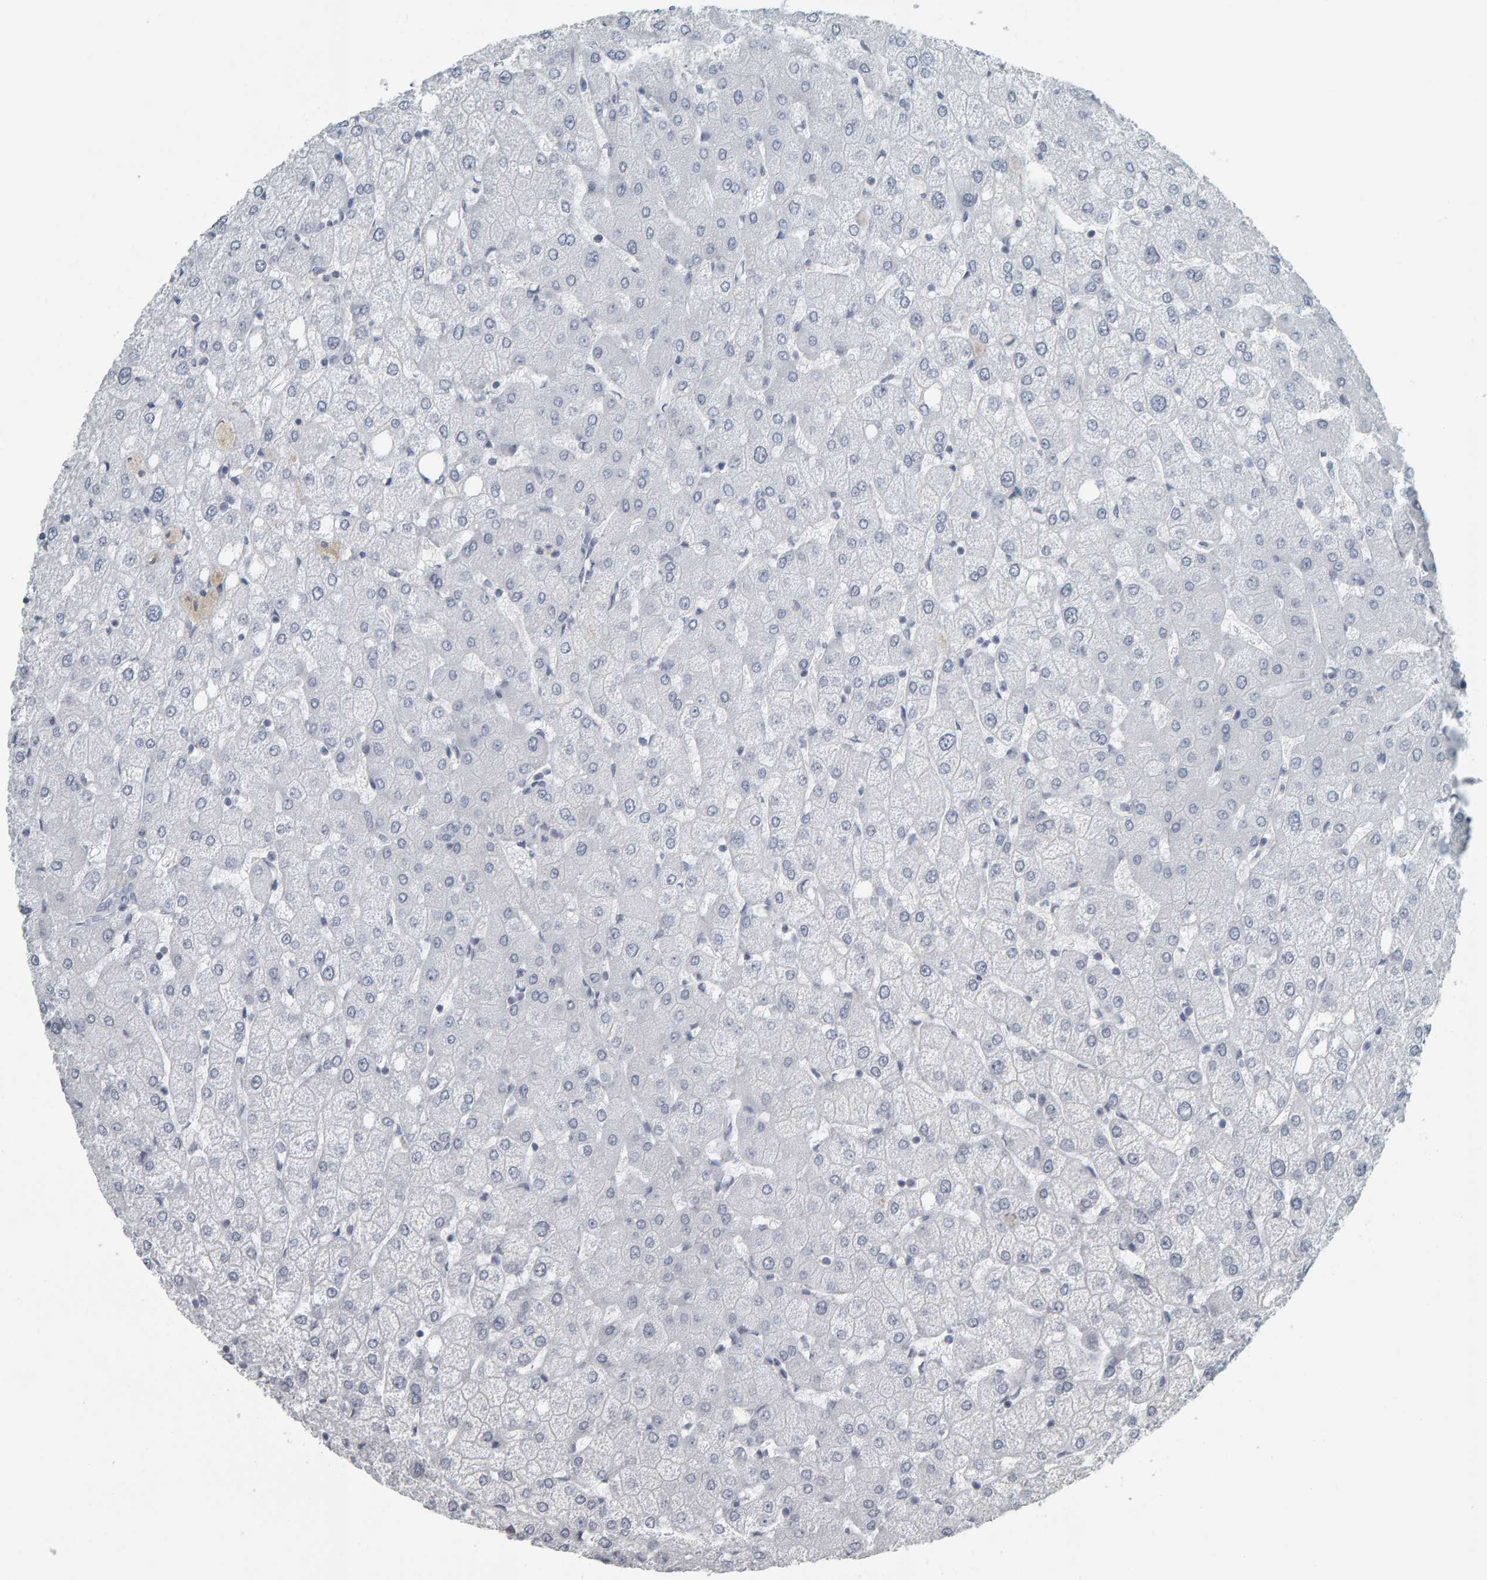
{"staining": {"intensity": "negative", "quantity": "none", "location": "none"}, "tissue": "liver", "cell_type": "Cholangiocytes", "image_type": "normal", "snomed": [{"axis": "morphology", "description": "Normal tissue, NOS"}, {"axis": "topography", "description": "Liver"}], "caption": "Immunohistochemistry (IHC) micrograph of unremarkable liver: human liver stained with DAB (3,3'-diaminobenzidine) shows no significant protein expression in cholangiocytes.", "gene": "PYY", "patient": {"sex": "female", "age": 54}}